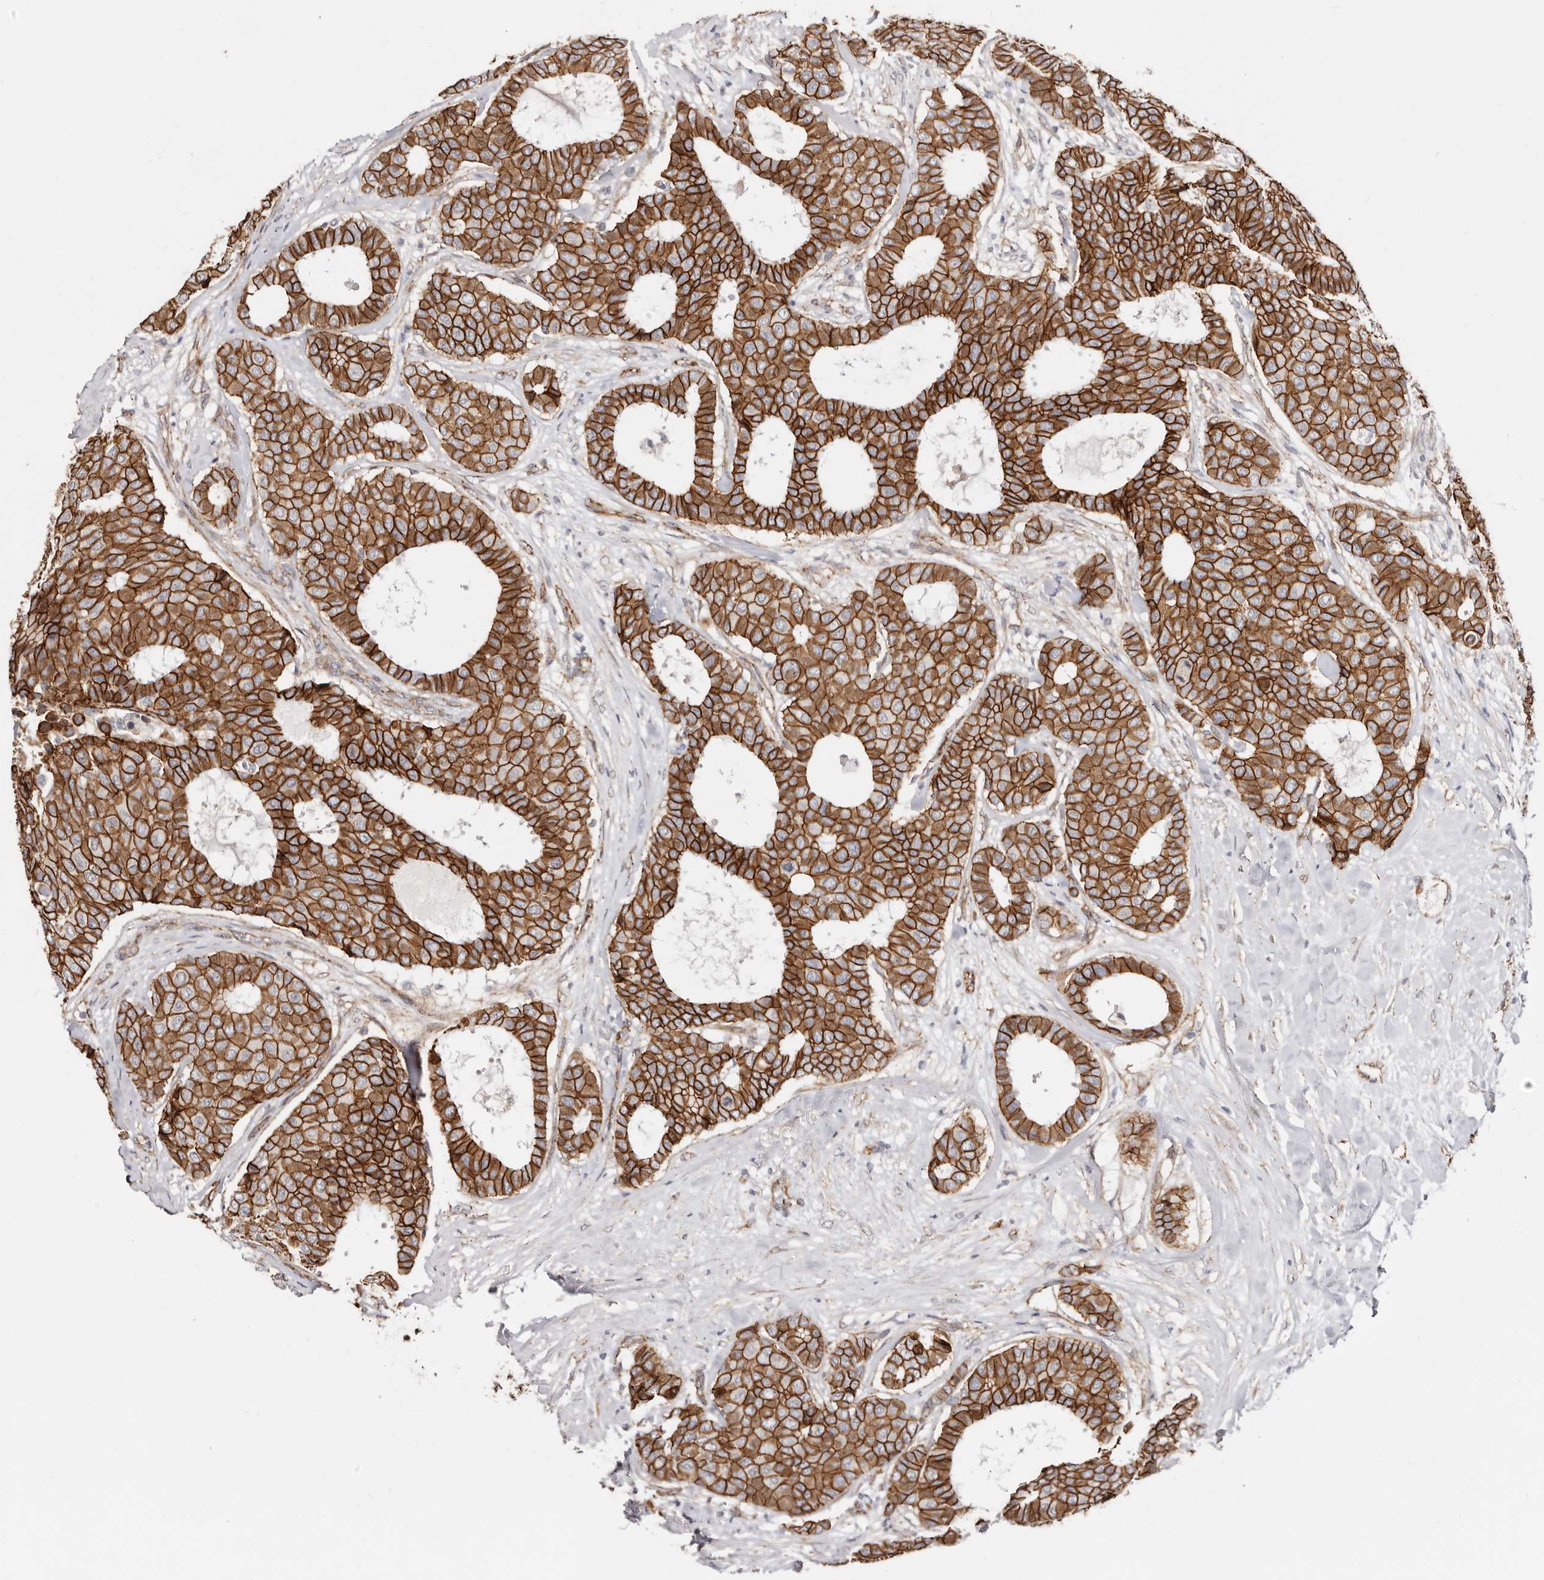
{"staining": {"intensity": "strong", "quantity": ">75%", "location": "cytoplasmic/membranous"}, "tissue": "breast cancer", "cell_type": "Tumor cells", "image_type": "cancer", "snomed": [{"axis": "morphology", "description": "Duct carcinoma"}, {"axis": "topography", "description": "Breast"}], "caption": "IHC histopathology image of neoplastic tissue: breast intraductal carcinoma stained using IHC displays high levels of strong protein expression localized specifically in the cytoplasmic/membranous of tumor cells, appearing as a cytoplasmic/membranous brown color.", "gene": "CTNNB1", "patient": {"sex": "female", "age": 75}}